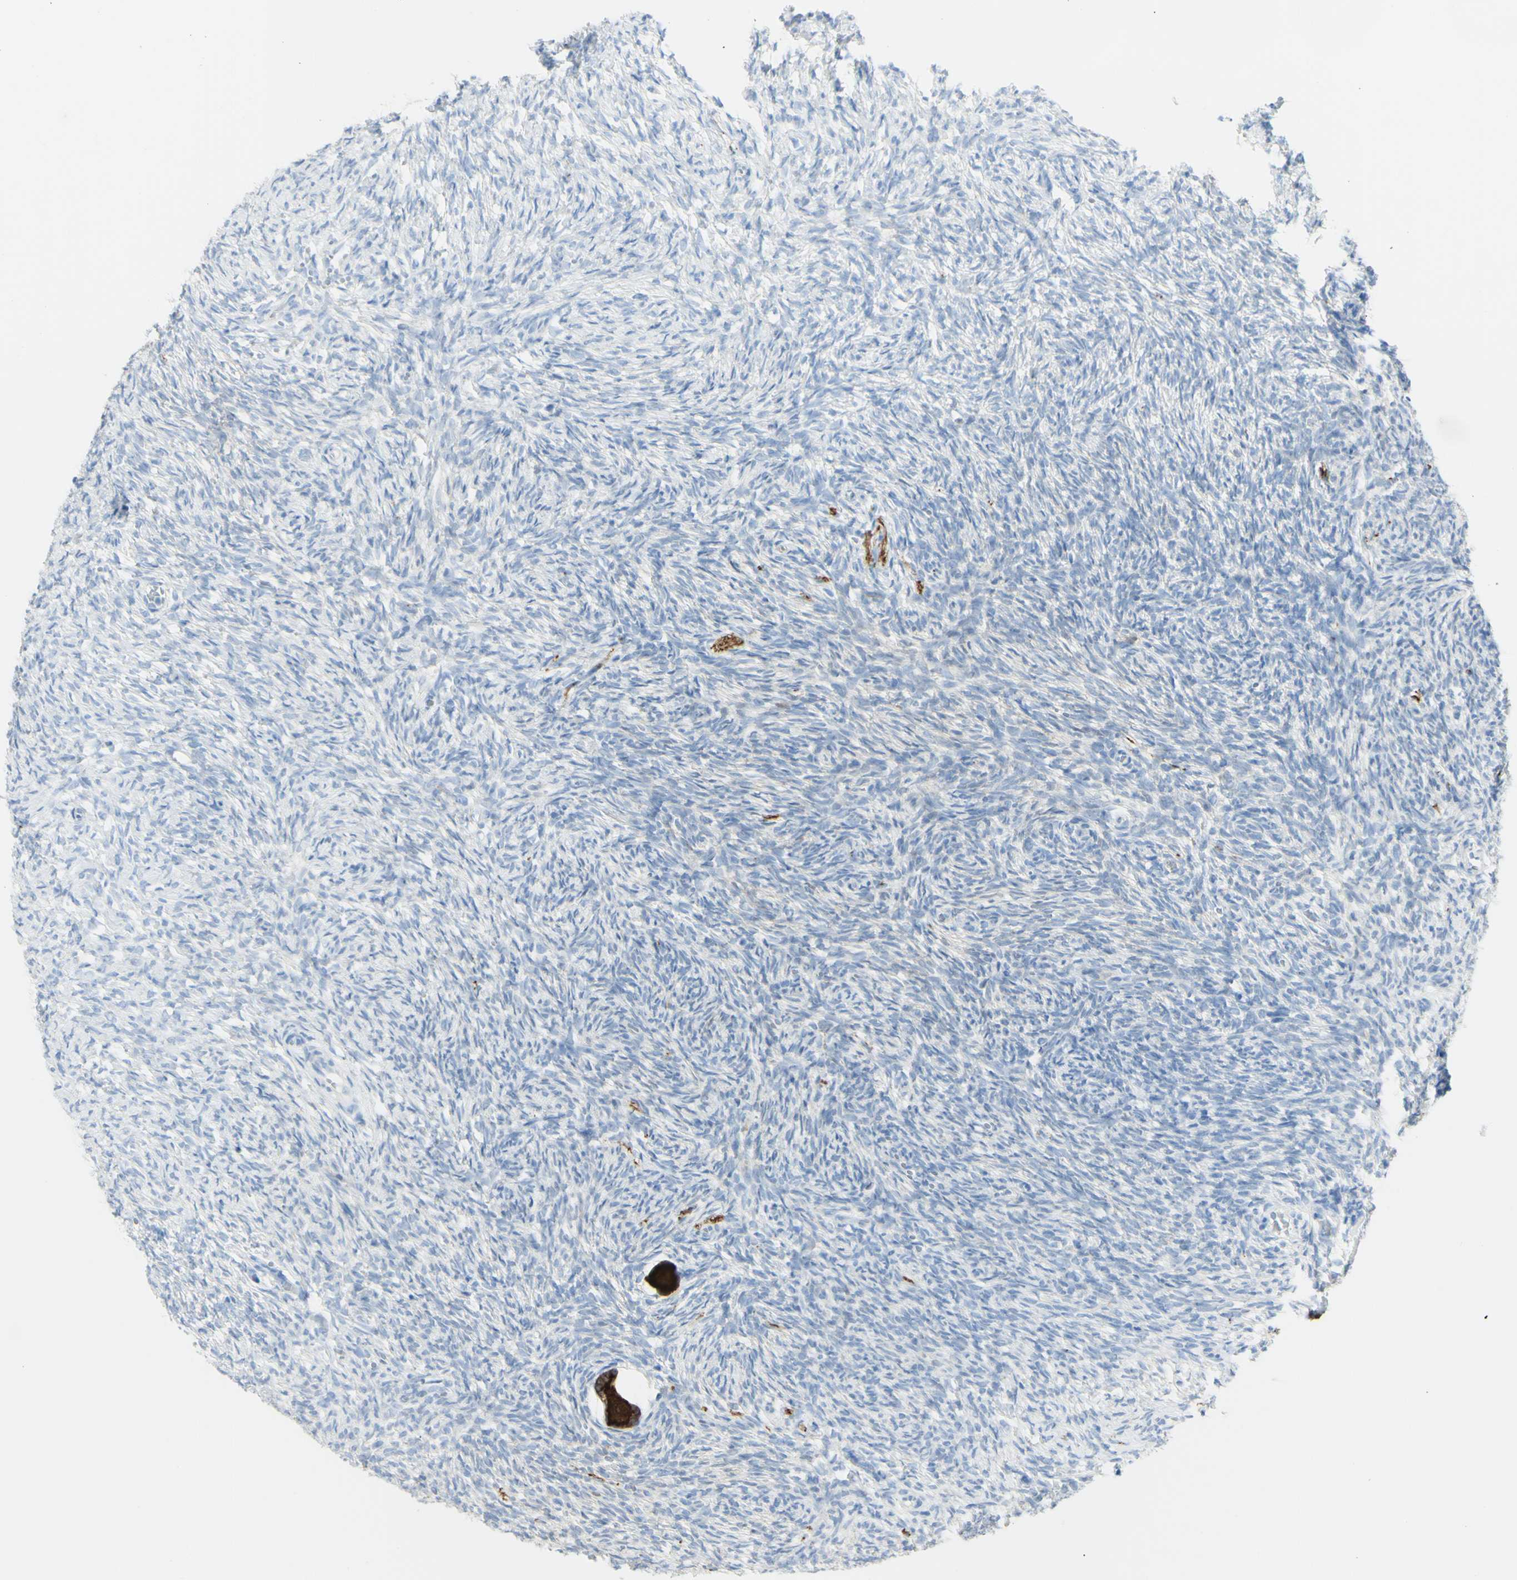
{"staining": {"intensity": "strong", "quantity": ">75%", "location": "cytoplasmic/membranous"}, "tissue": "ovary", "cell_type": "Follicle cells", "image_type": "normal", "snomed": [{"axis": "morphology", "description": "Normal tissue, NOS"}, {"axis": "topography", "description": "Ovary"}], "caption": "Protein analysis of normal ovary displays strong cytoplasmic/membranous staining in approximately >75% of follicle cells. (DAB (3,3'-diaminobenzidine) = brown stain, brightfield microscopy at high magnification).", "gene": "TSPAN1", "patient": {"sex": "female", "age": 35}}